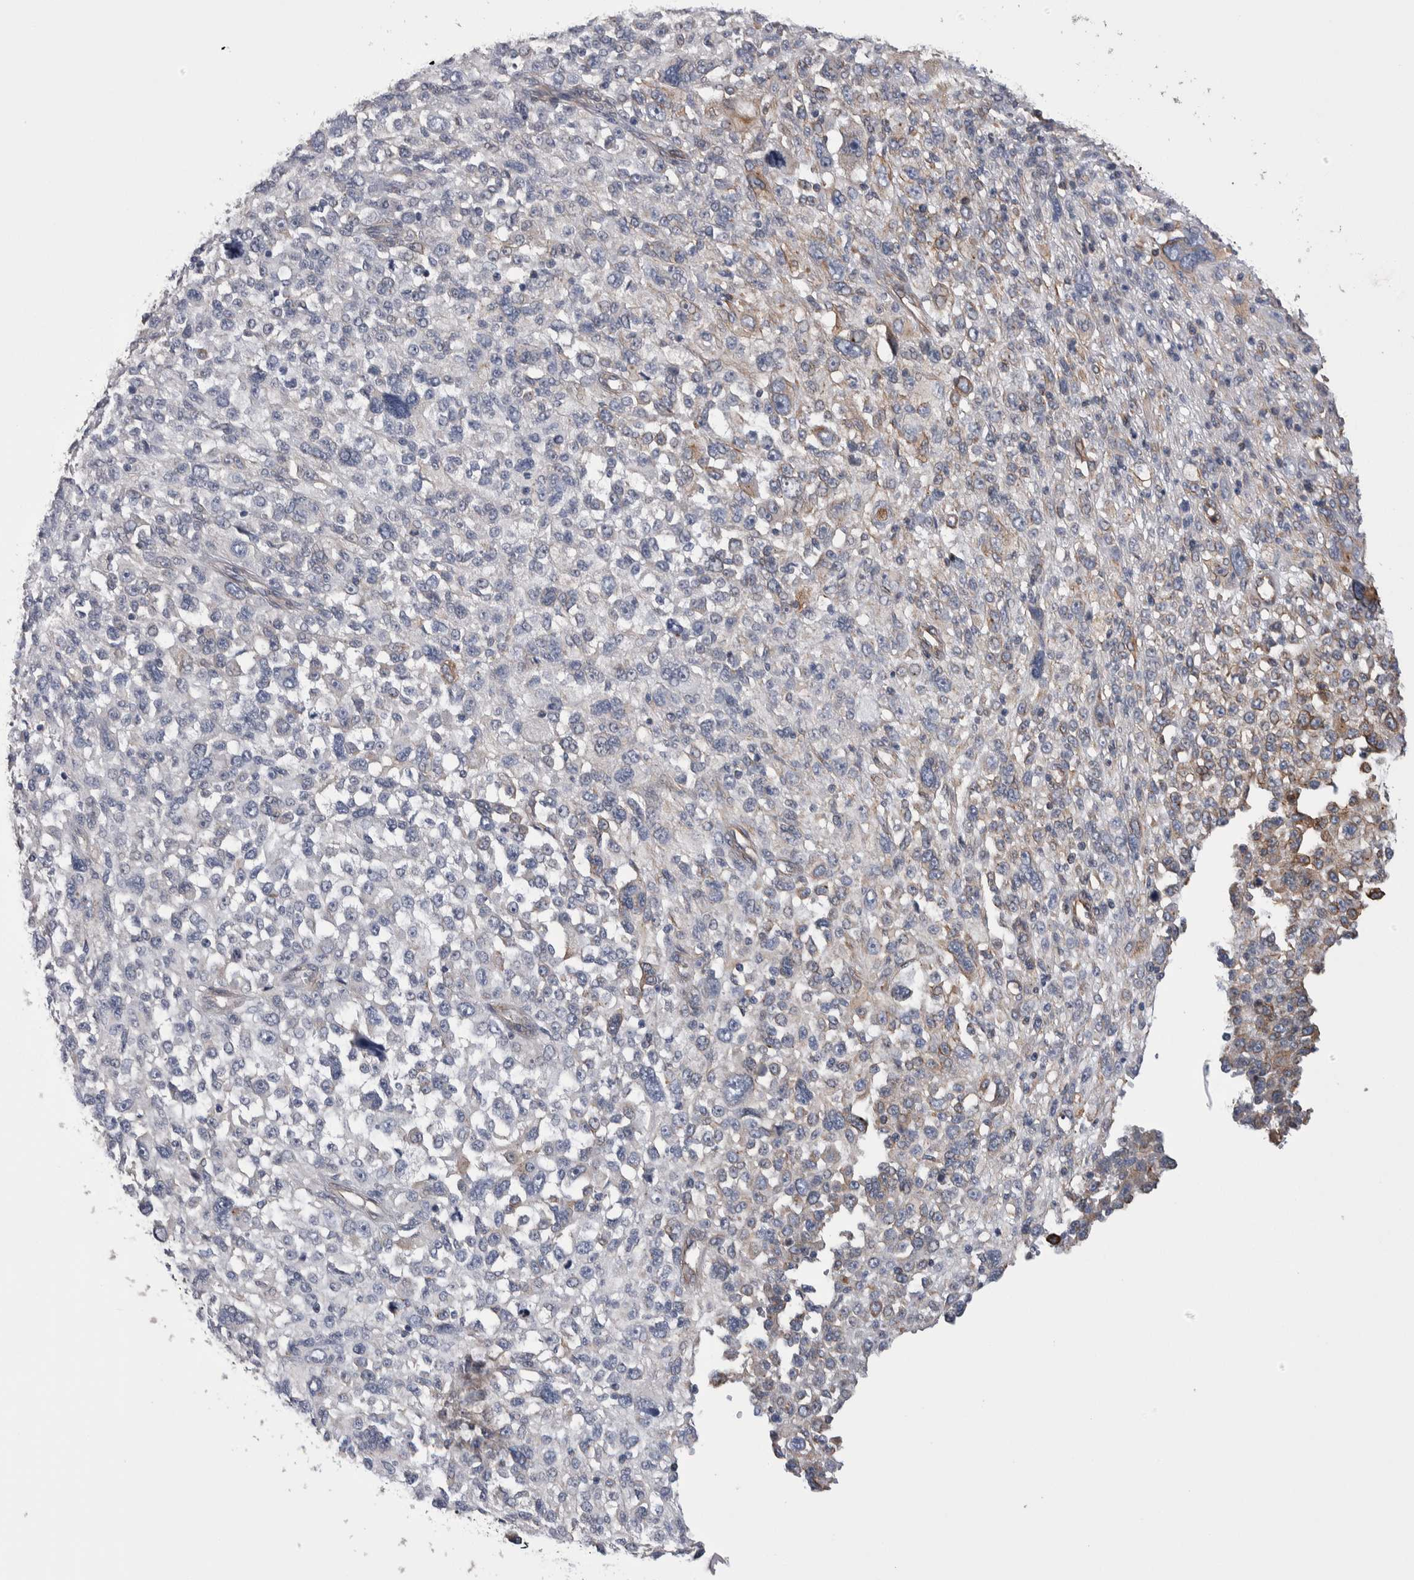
{"staining": {"intensity": "moderate", "quantity": "<25%", "location": "cytoplasmic/membranous"}, "tissue": "melanoma", "cell_type": "Tumor cells", "image_type": "cancer", "snomed": [{"axis": "morphology", "description": "Malignant melanoma, NOS"}, {"axis": "topography", "description": "Skin"}], "caption": "Brown immunohistochemical staining in human melanoma reveals moderate cytoplasmic/membranous expression in approximately <25% of tumor cells. (DAB (3,3'-diaminobenzidine) IHC with brightfield microscopy, high magnification).", "gene": "KIF12", "patient": {"sex": "female", "age": 55}}